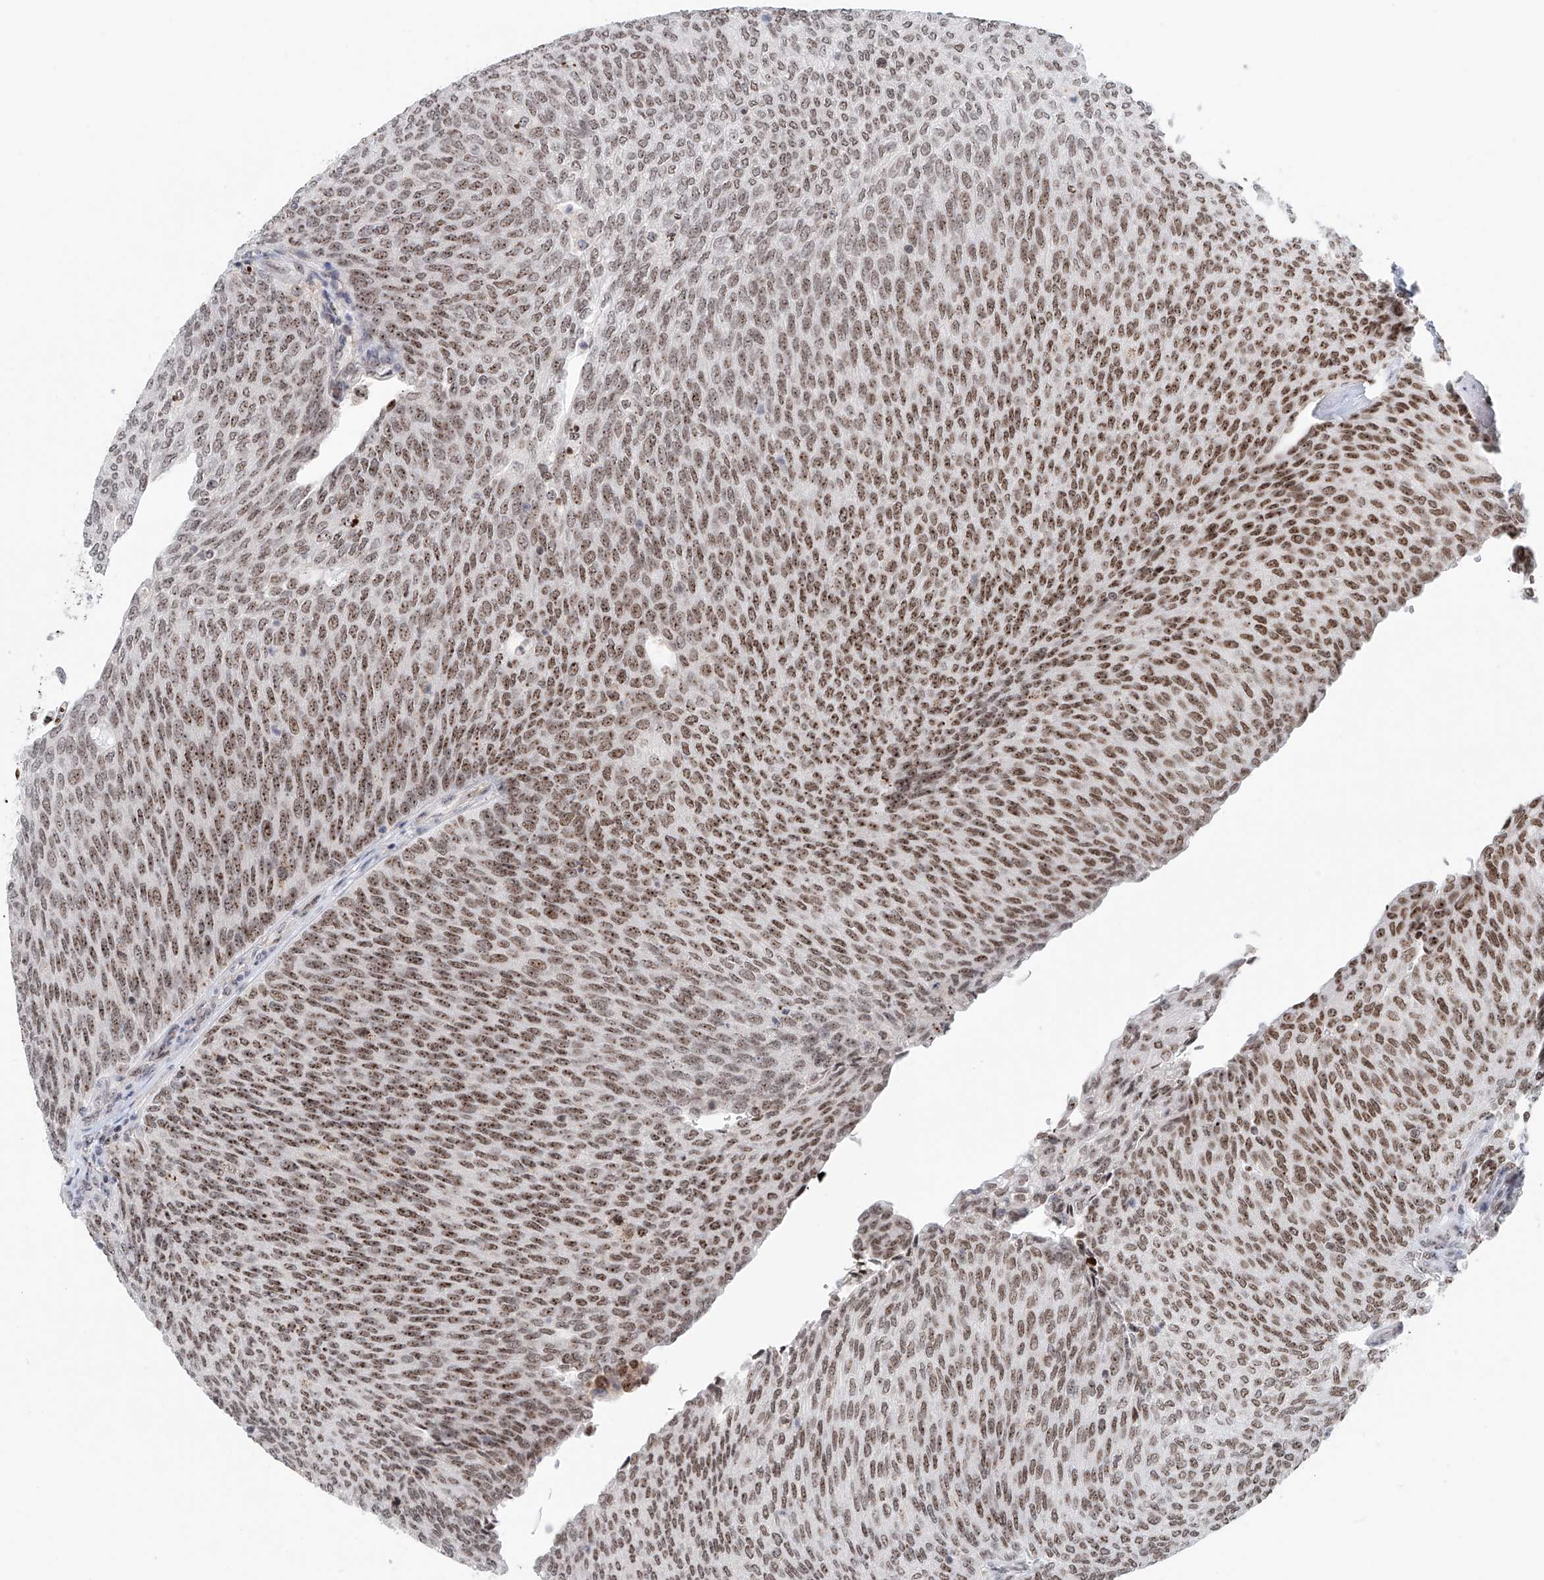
{"staining": {"intensity": "moderate", "quantity": ">75%", "location": "nuclear"}, "tissue": "urothelial cancer", "cell_type": "Tumor cells", "image_type": "cancer", "snomed": [{"axis": "morphology", "description": "Urothelial carcinoma, Low grade"}, {"axis": "topography", "description": "Urinary bladder"}], "caption": "An image of urothelial cancer stained for a protein exhibits moderate nuclear brown staining in tumor cells. (DAB (3,3'-diaminobenzidine) = brown stain, brightfield microscopy at high magnification).", "gene": "PRUNE2", "patient": {"sex": "female", "age": 79}}